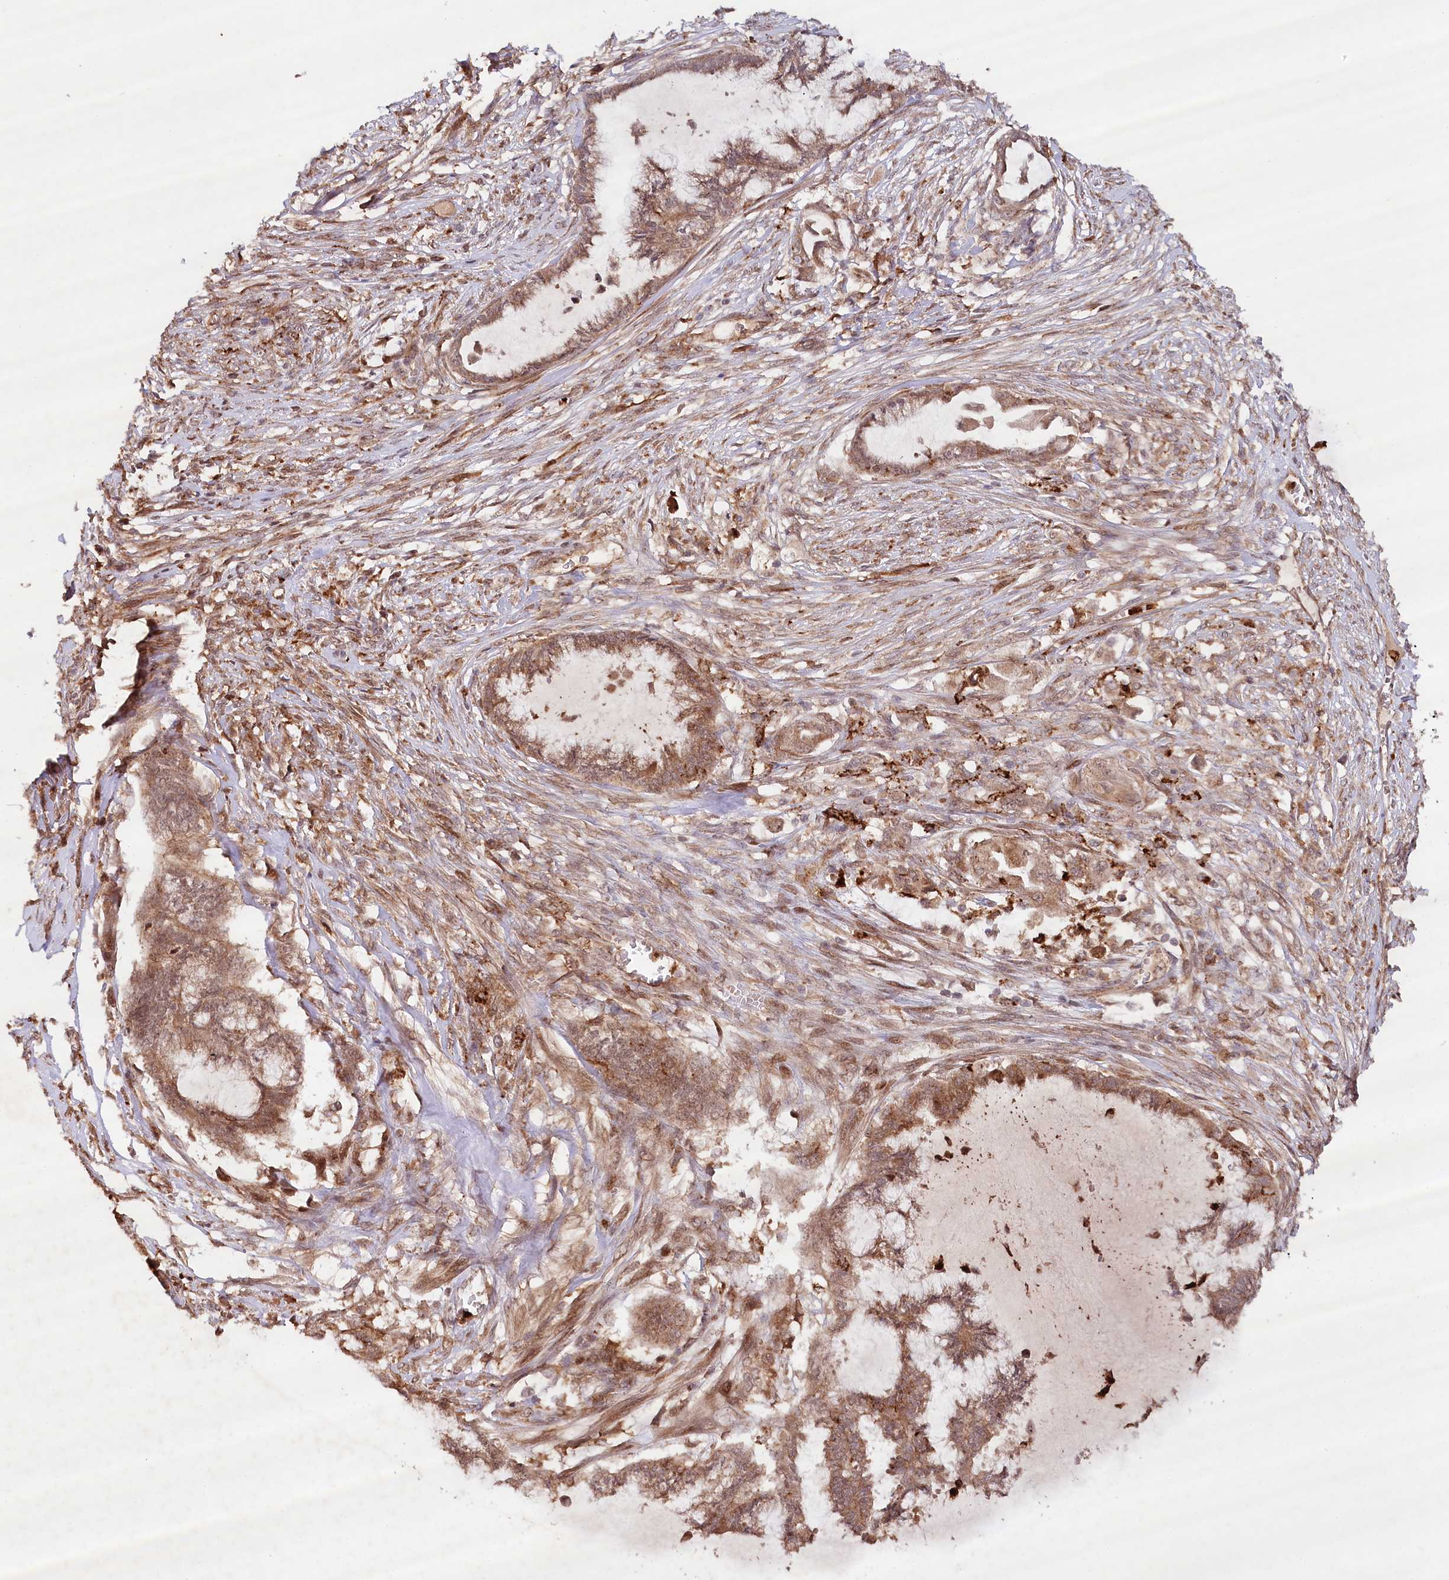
{"staining": {"intensity": "moderate", "quantity": ">75%", "location": "cytoplasmic/membranous,nuclear"}, "tissue": "endometrial cancer", "cell_type": "Tumor cells", "image_type": "cancer", "snomed": [{"axis": "morphology", "description": "Adenocarcinoma, NOS"}, {"axis": "topography", "description": "Endometrium"}], "caption": "High-power microscopy captured an immunohistochemistry (IHC) micrograph of endometrial cancer (adenocarcinoma), revealing moderate cytoplasmic/membranous and nuclear expression in approximately >75% of tumor cells.", "gene": "ALKBH8", "patient": {"sex": "female", "age": 86}}